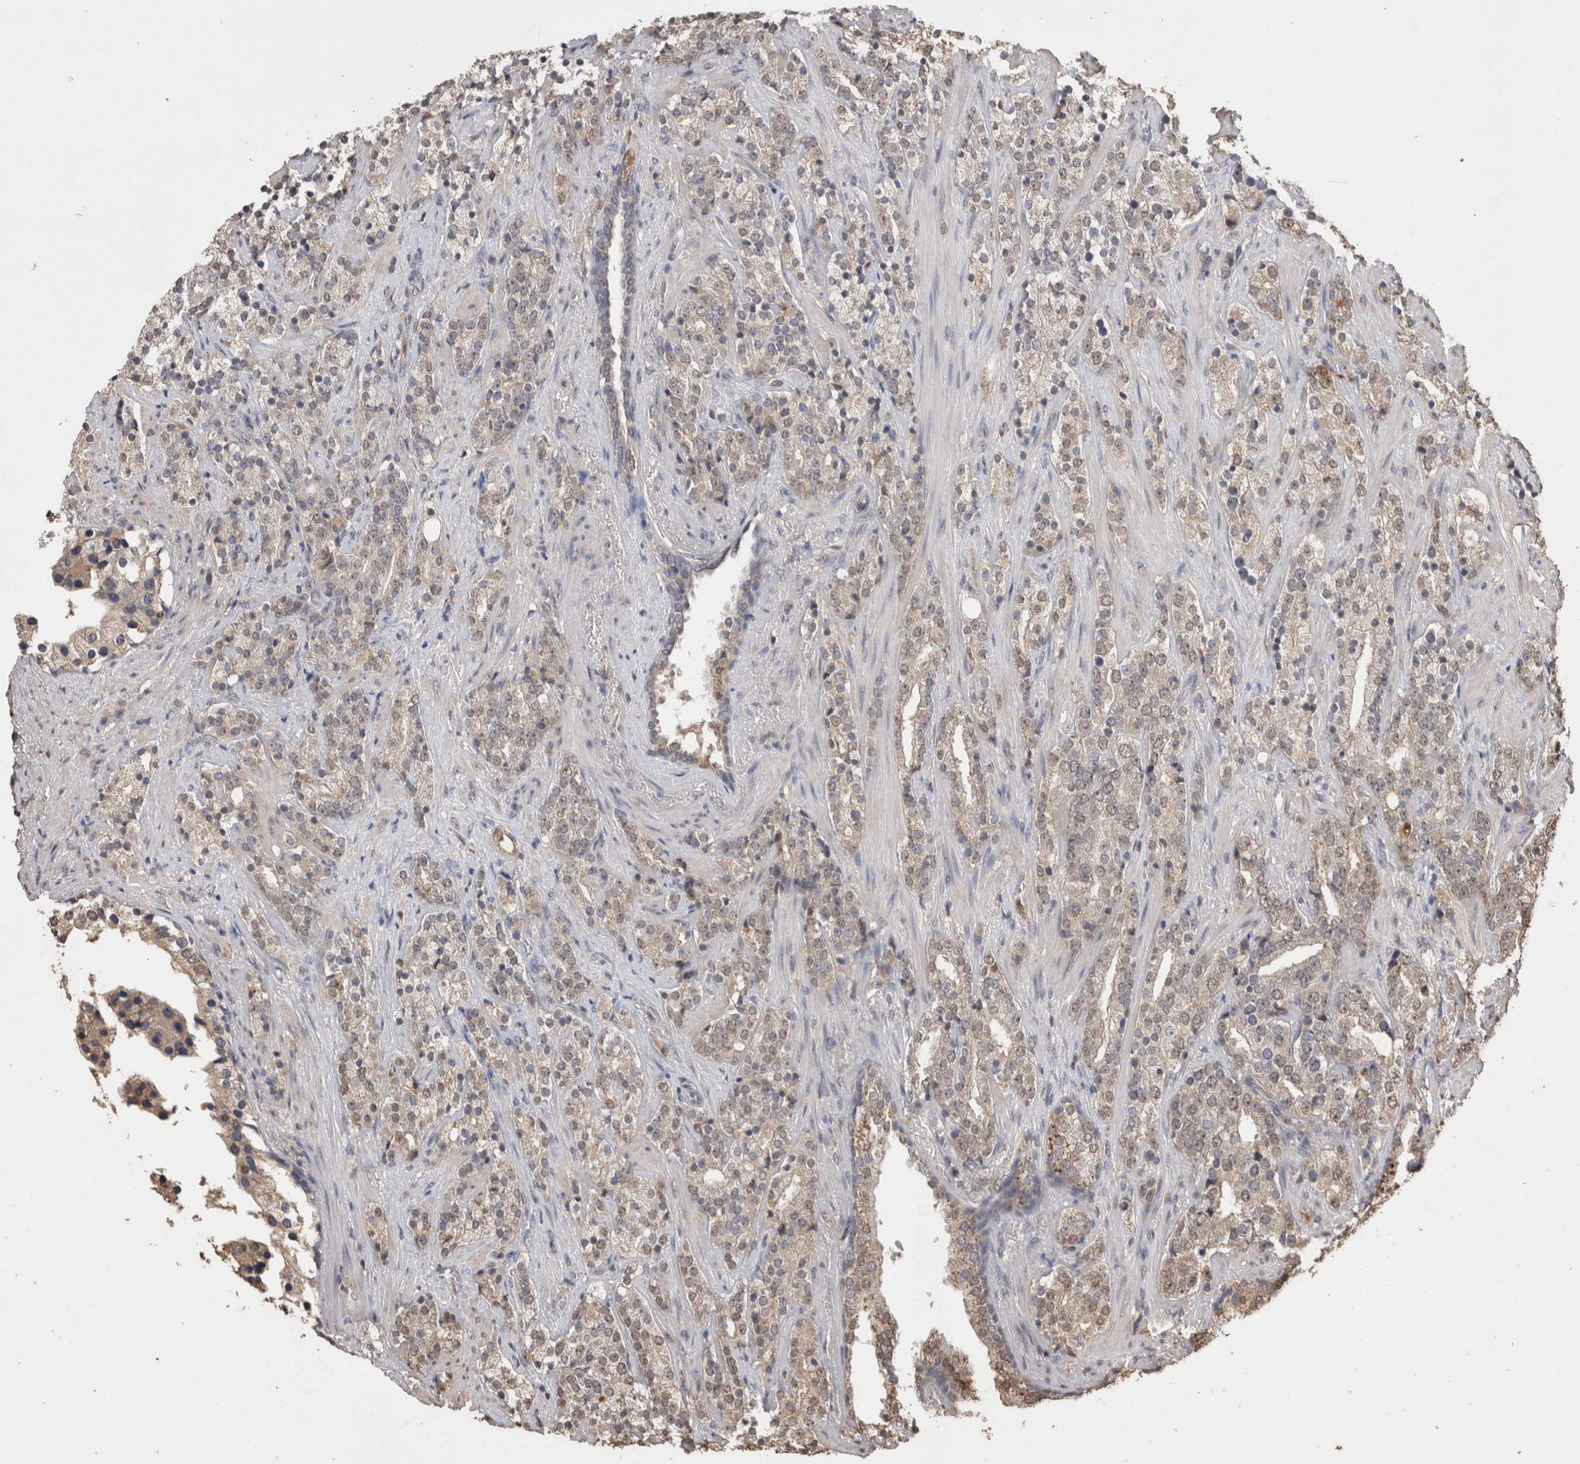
{"staining": {"intensity": "weak", "quantity": ">75%", "location": "cytoplasmic/membranous"}, "tissue": "prostate cancer", "cell_type": "Tumor cells", "image_type": "cancer", "snomed": [{"axis": "morphology", "description": "Adenocarcinoma, High grade"}, {"axis": "topography", "description": "Prostate"}], "caption": "Prostate high-grade adenocarcinoma stained with a protein marker displays weak staining in tumor cells.", "gene": "GRK5", "patient": {"sex": "male", "age": 71}}